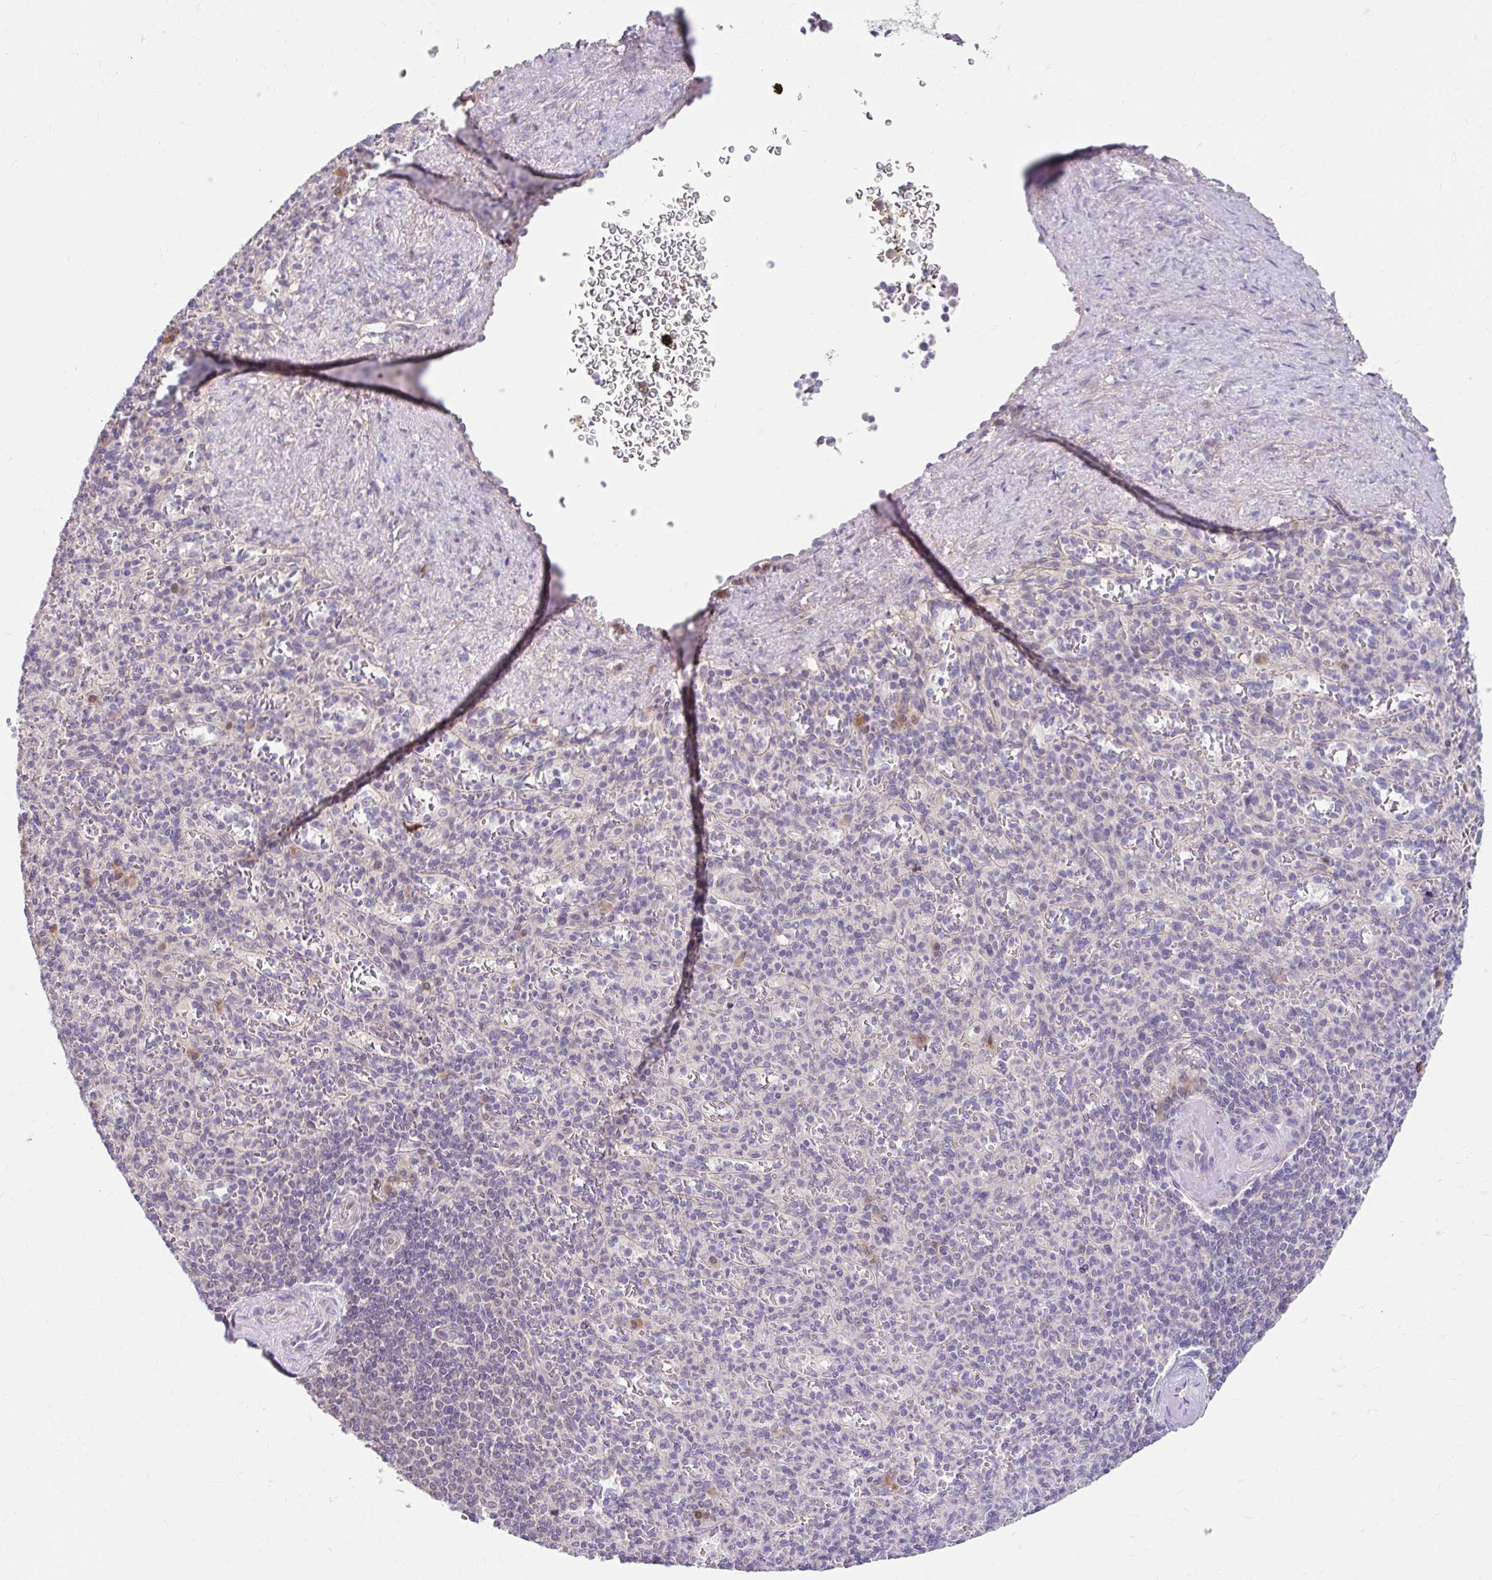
{"staining": {"intensity": "negative", "quantity": "none", "location": "none"}, "tissue": "spleen", "cell_type": "Cells in red pulp", "image_type": "normal", "snomed": [{"axis": "morphology", "description": "Normal tissue, NOS"}, {"axis": "topography", "description": "Spleen"}], "caption": "The micrograph exhibits no significant staining in cells in red pulp of spleen.", "gene": "NT5C1B", "patient": {"sex": "female", "age": 74}}